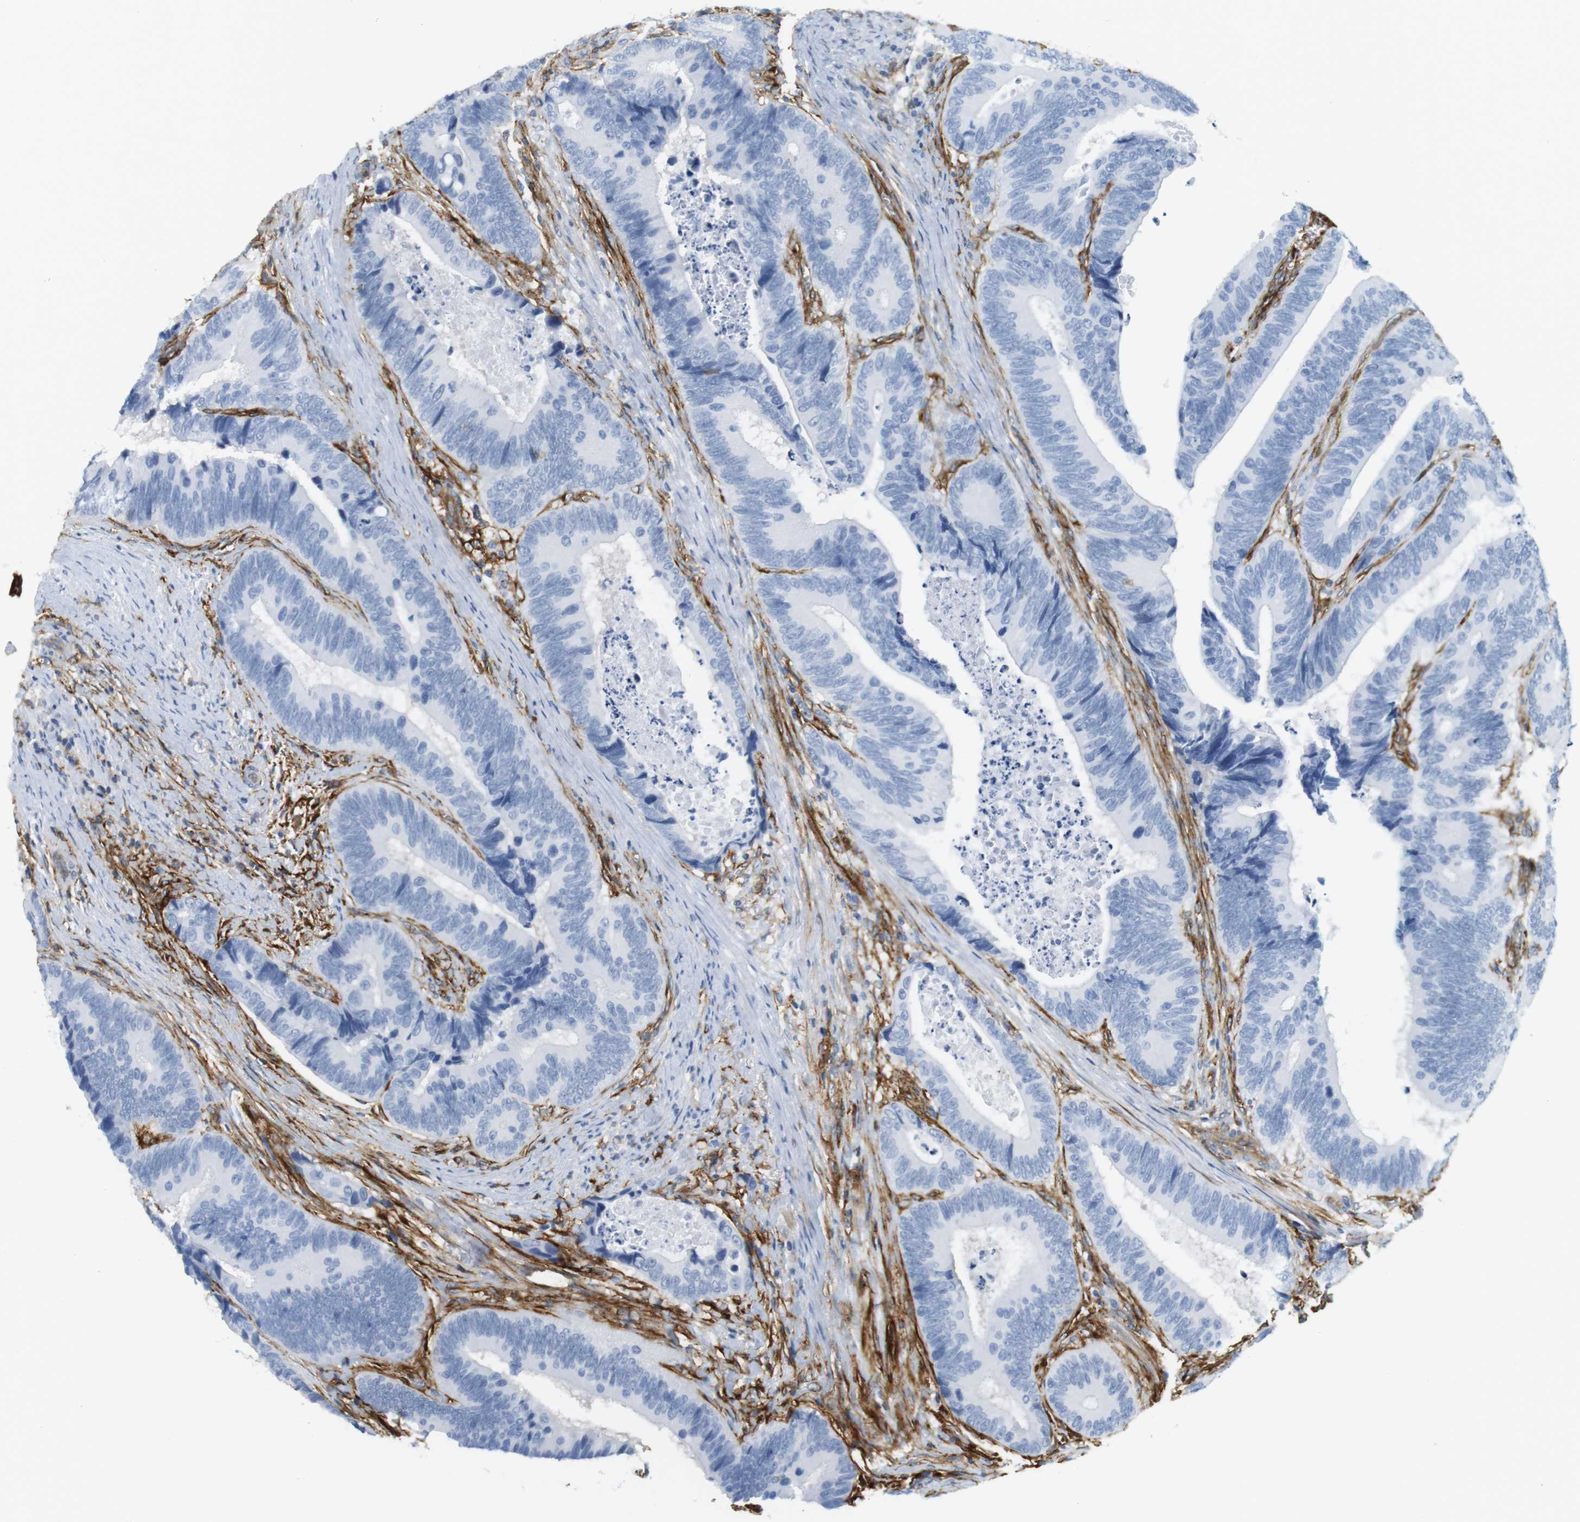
{"staining": {"intensity": "negative", "quantity": "none", "location": "none"}, "tissue": "colorectal cancer", "cell_type": "Tumor cells", "image_type": "cancer", "snomed": [{"axis": "morphology", "description": "Inflammation, NOS"}, {"axis": "morphology", "description": "Adenocarcinoma, NOS"}, {"axis": "topography", "description": "Colon"}], "caption": "Image shows no significant protein positivity in tumor cells of colorectal cancer (adenocarcinoma).", "gene": "F2R", "patient": {"sex": "male", "age": 72}}